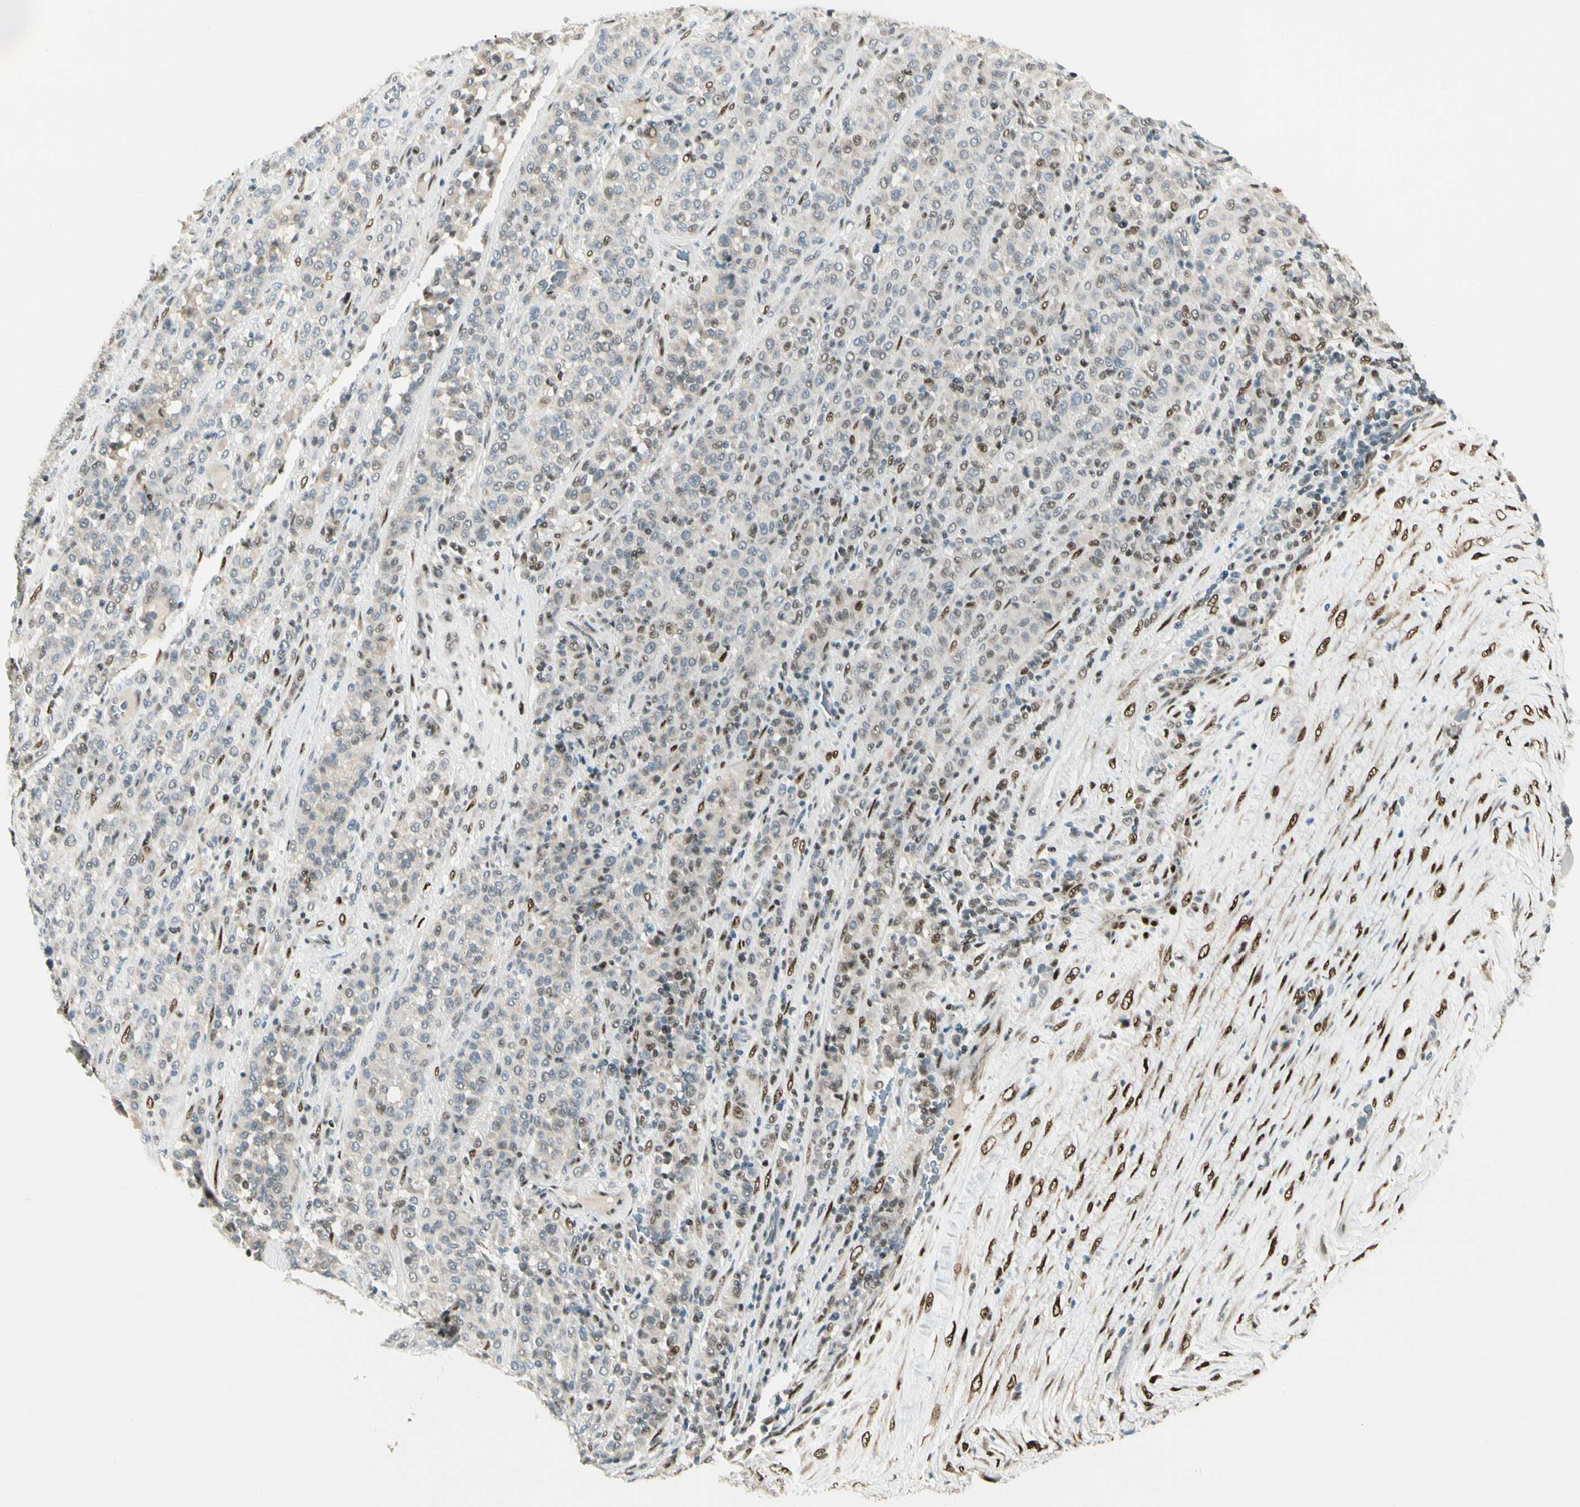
{"staining": {"intensity": "moderate", "quantity": "25%-75%", "location": "cytoplasmic/membranous,nuclear"}, "tissue": "melanoma", "cell_type": "Tumor cells", "image_type": "cancer", "snomed": [{"axis": "morphology", "description": "Malignant melanoma, Metastatic site"}, {"axis": "topography", "description": "Pancreas"}], "caption": "Tumor cells display moderate cytoplasmic/membranous and nuclear staining in approximately 25%-75% of cells in melanoma.", "gene": "ATXN1", "patient": {"sex": "female", "age": 30}}